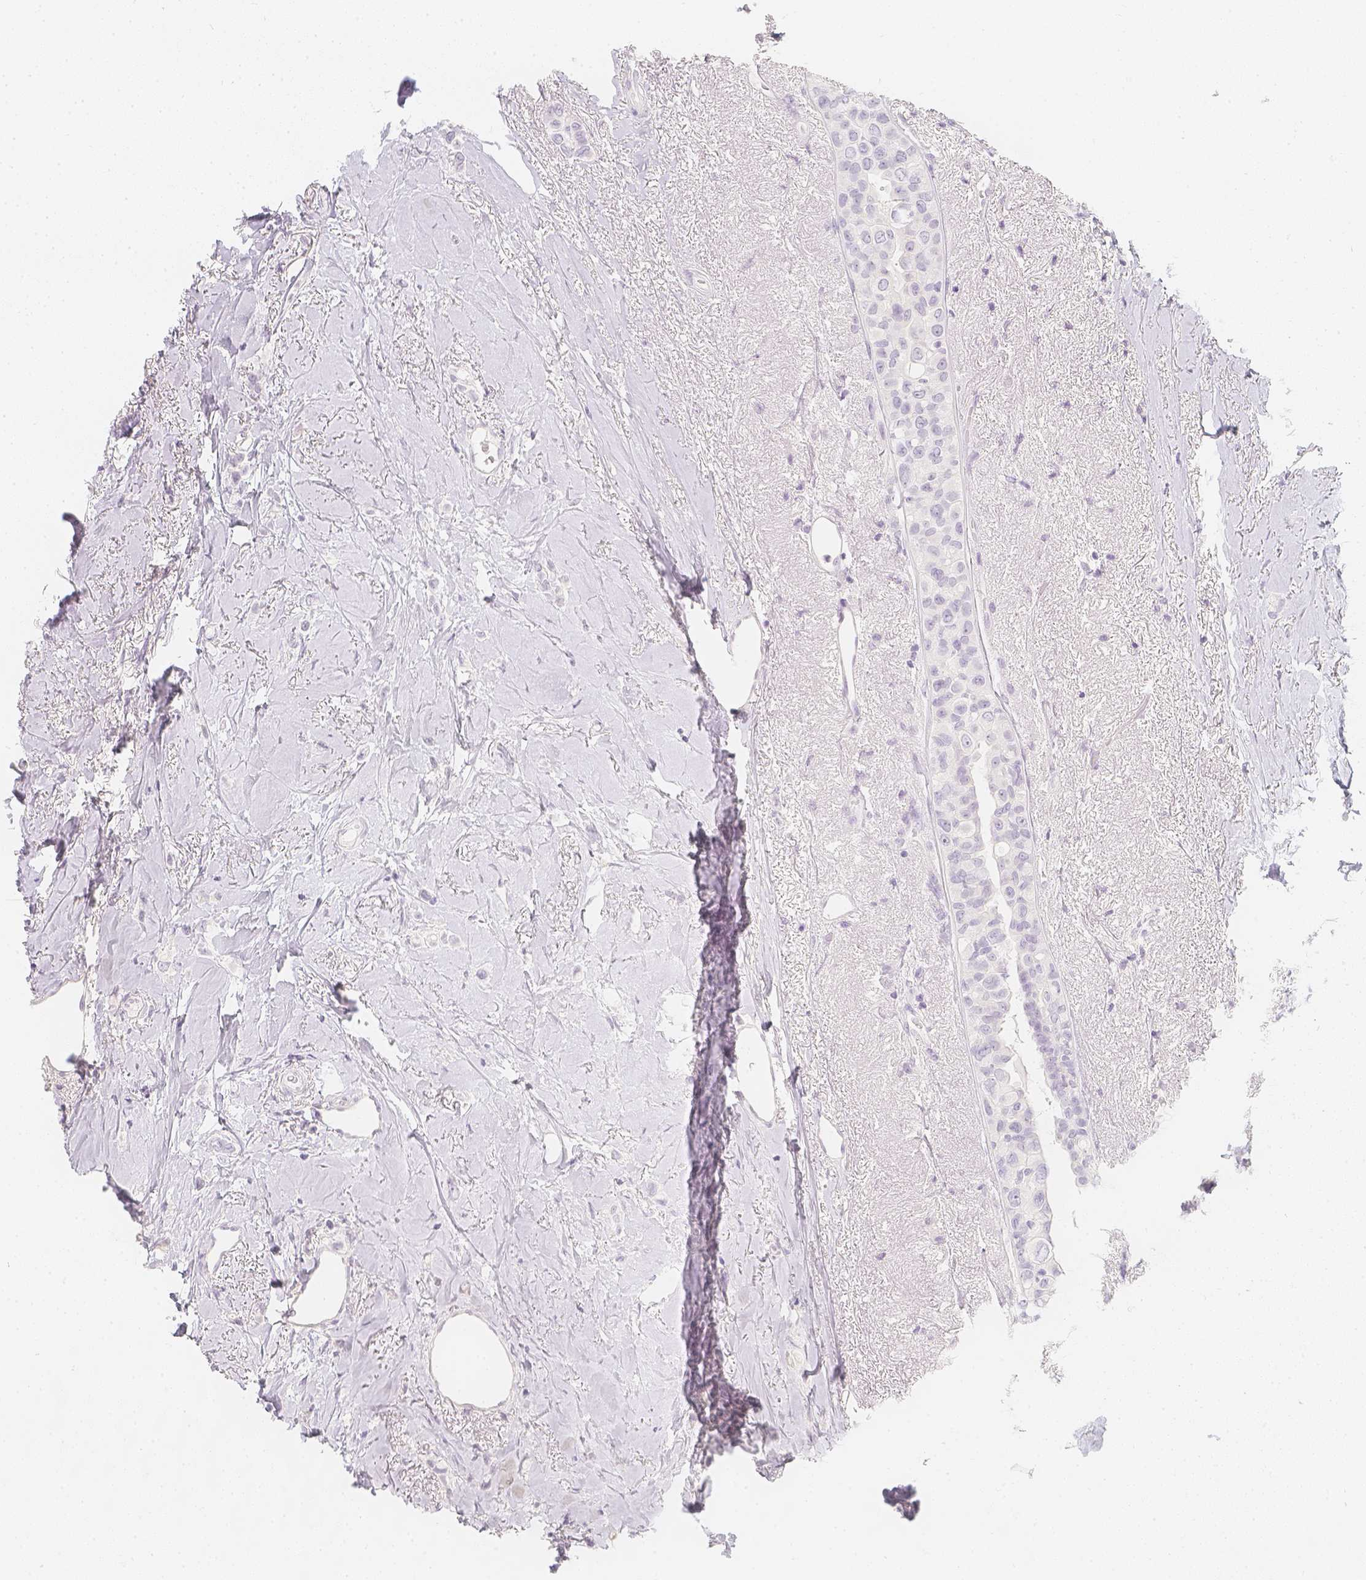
{"staining": {"intensity": "negative", "quantity": "none", "location": "none"}, "tissue": "breast cancer", "cell_type": "Tumor cells", "image_type": "cancer", "snomed": [{"axis": "morphology", "description": "Lobular carcinoma"}, {"axis": "topography", "description": "Breast"}], "caption": "Breast cancer was stained to show a protein in brown. There is no significant positivity in tumor cells.", "gene": "SLC18A1", "patient": {"sex": "female", "age": 66}}